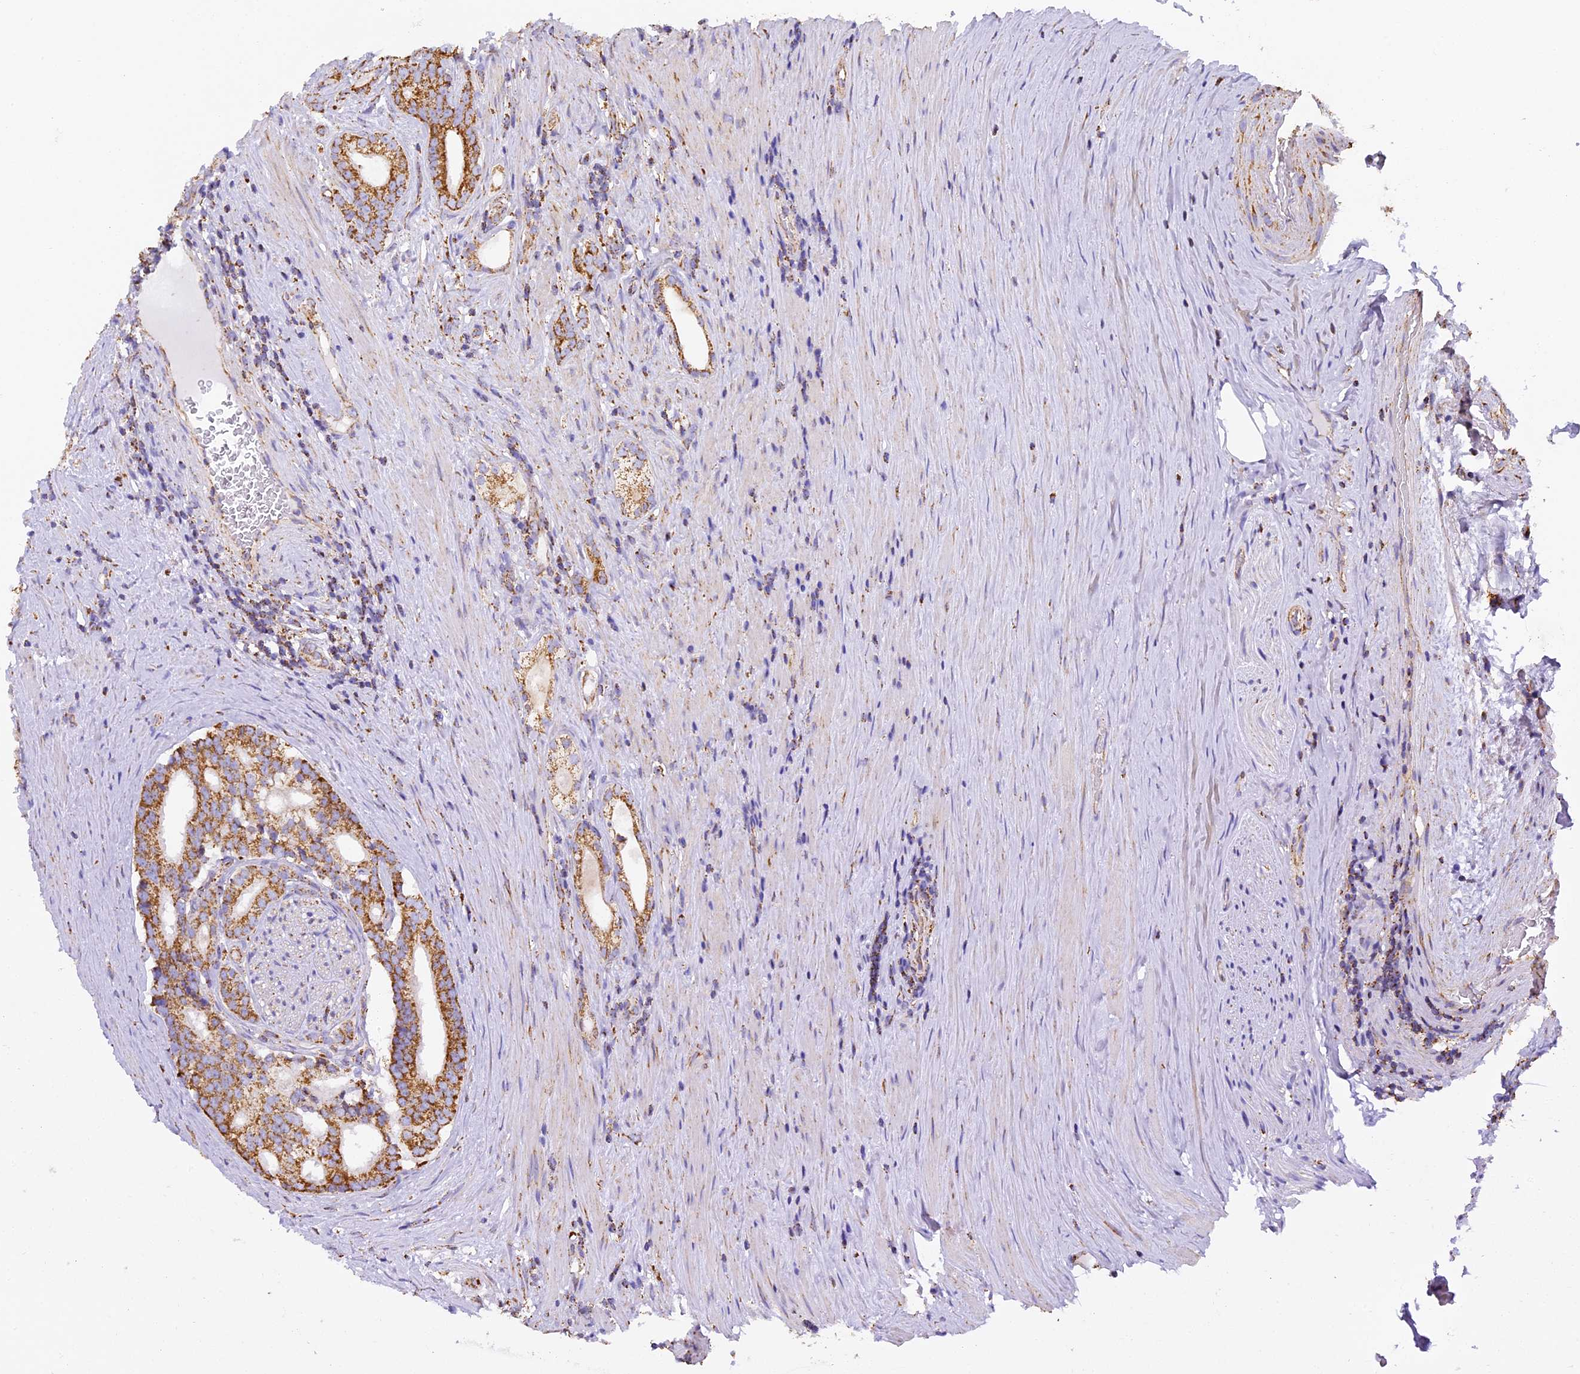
{"staining": {"intensity": "moderate", "quantity": ">75%", "location": "cytoplasmic/membranous"}, "tissue": "prostate cancer", "cell_type": "Tumor cells", "image_type": "cancer", "snomed": [{"axis": "morphology", "description": "Adenocarcinoma, Low grade"}, {"axis": "topography", "description": "Prostate"}], "caption": "This is a histology image of immunohistochemistry (IHC) staining of prostate low-grade adenocarcinoma, which shows moderate positivity in the cytoplasmic/membranous of tumor cells.", "gene": "STK17A", "patient": {"sex": "male", "age": 71}}